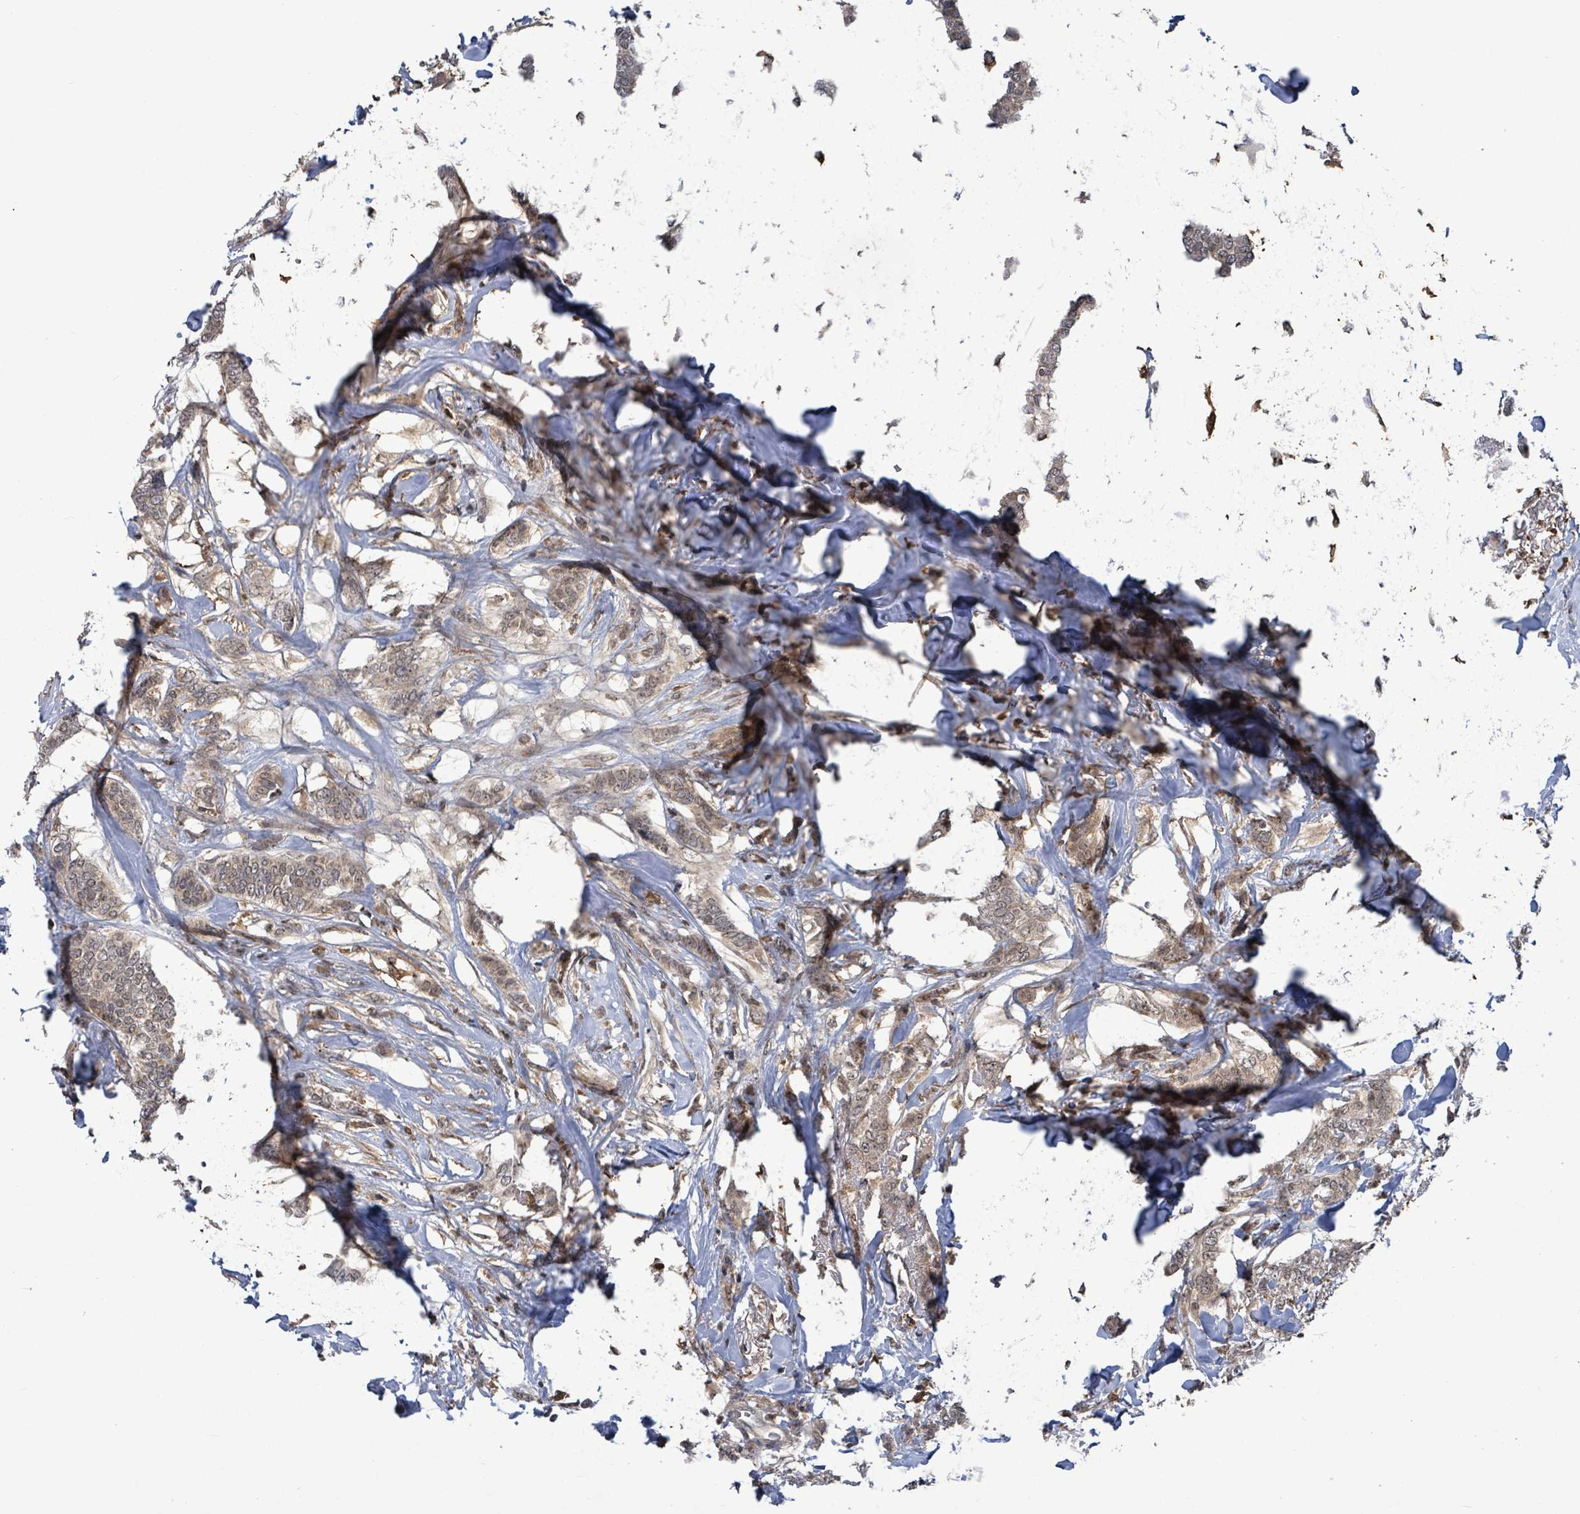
{"staining": {"intensity": "weak", "quantity": ">75%", "location": "cytoplasmic/membranous,nuclear"}, "tissue": "breast cancer", "cell_type": "Tumor cells", "image_type": "cancer", "snomed": [{"axis": "morphology", "description": "Duct carcinoma"}, {"axis": "topography", "description": "Breast"}], "caption": "Approximately >75% of tumor cells in human breast invasive ductal carcinoma display weak cytoplasmic/membranous and nuclear protein positivity as visualized by brown immunohistochemical staining.", "gene": "FBXO6", "patient": {"sex": "female", "age": 72}}